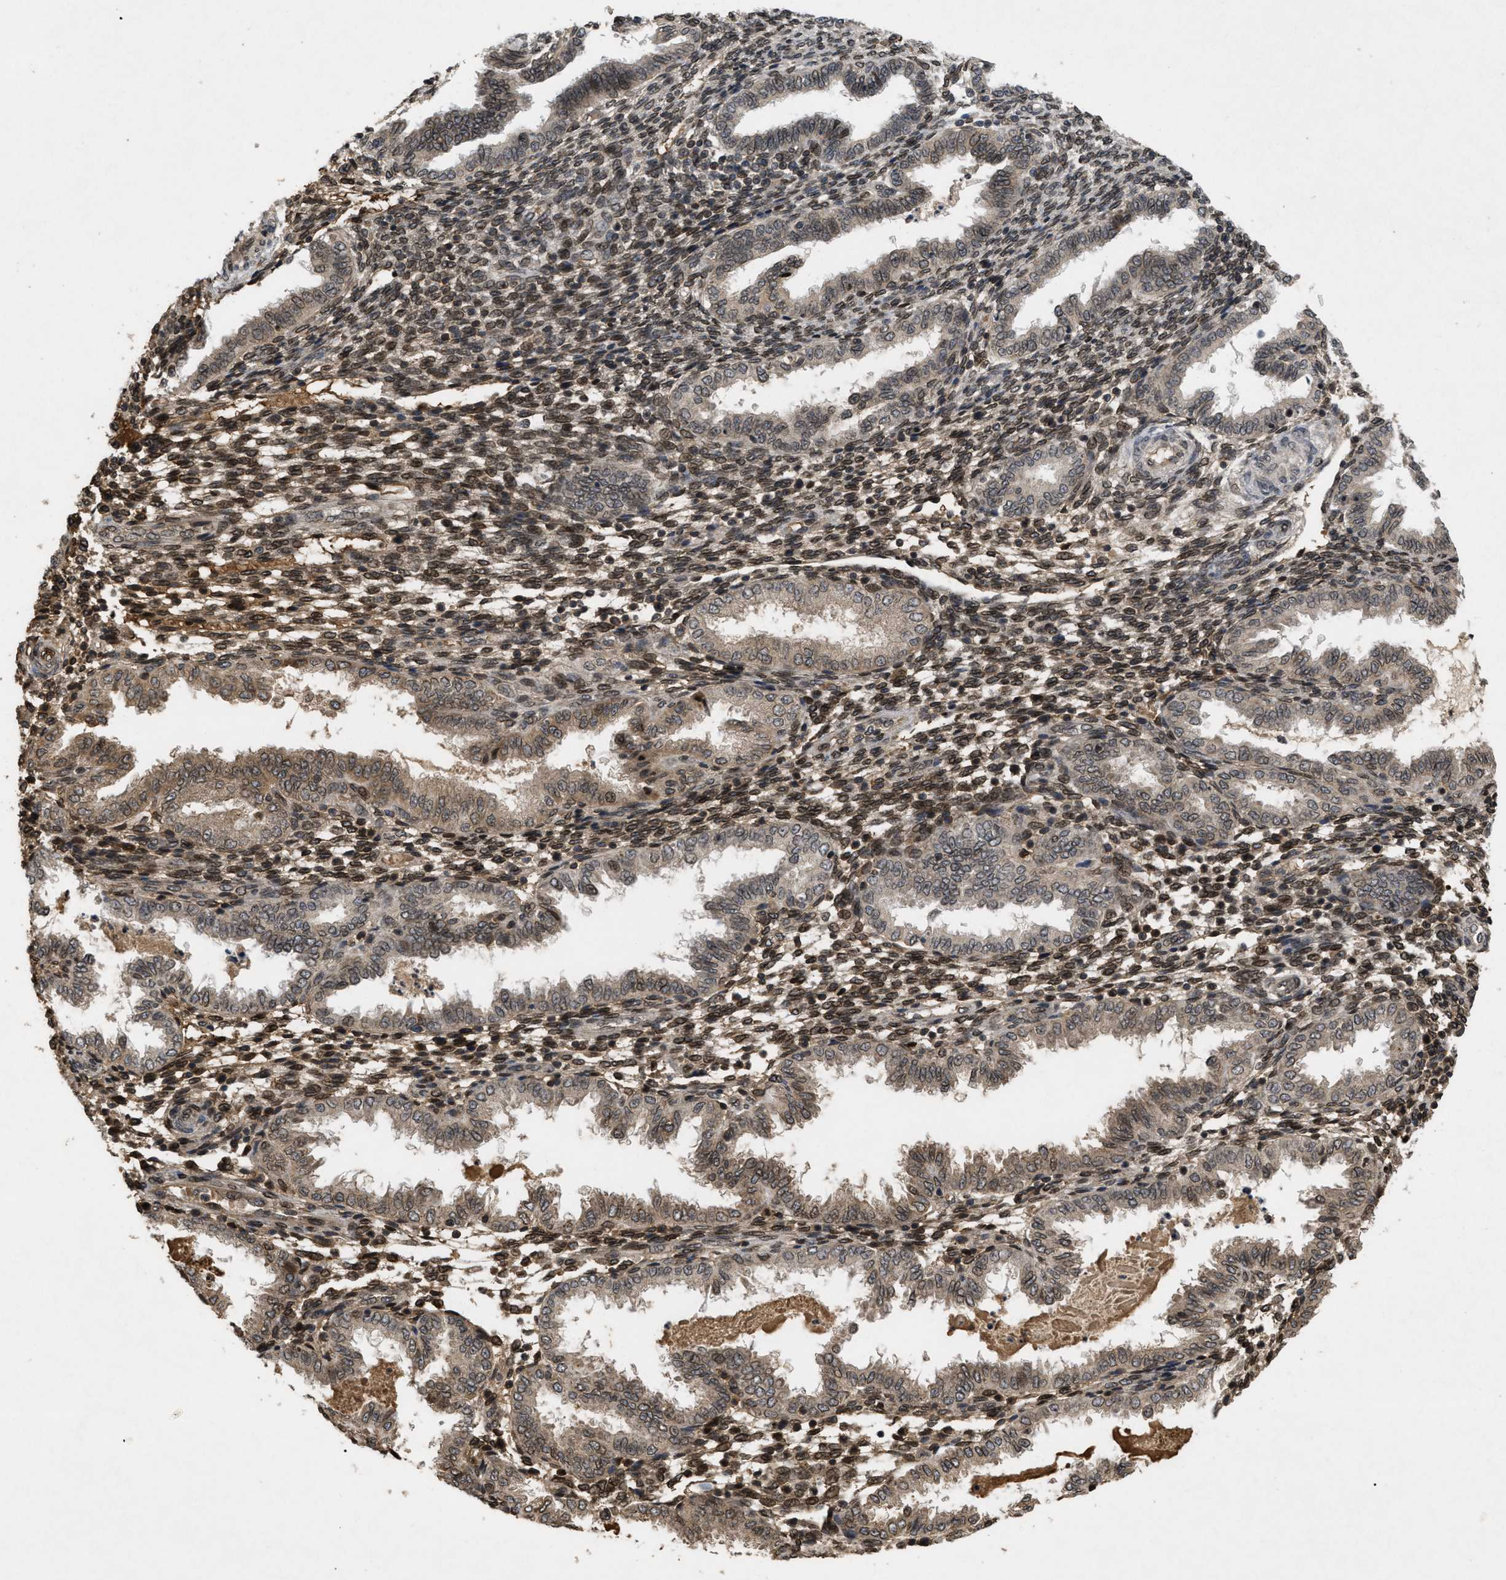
{"staining": {"intensity": "moderate", "quantity": ">75%", "location": "cytoplasmic/membranous,nuclear"}, "tissue": "endometrium", "cell_type": "Cells in endometrial stroma", "image_type": "normal", "snomed": [{"axis": "morphology", "description": "Normal tissue, NOS"}, {"axis": "topography", "description": "Endometrium"}], "caption": "DAB immunohistochemical staining of benign human endometrium displays moderate cytoplasmic/membranous,nuclear protein staining in about >75% of cells in endometrial stroma.", "gene": "CRY1", "patient": {"sex": "female", "age": 33}}